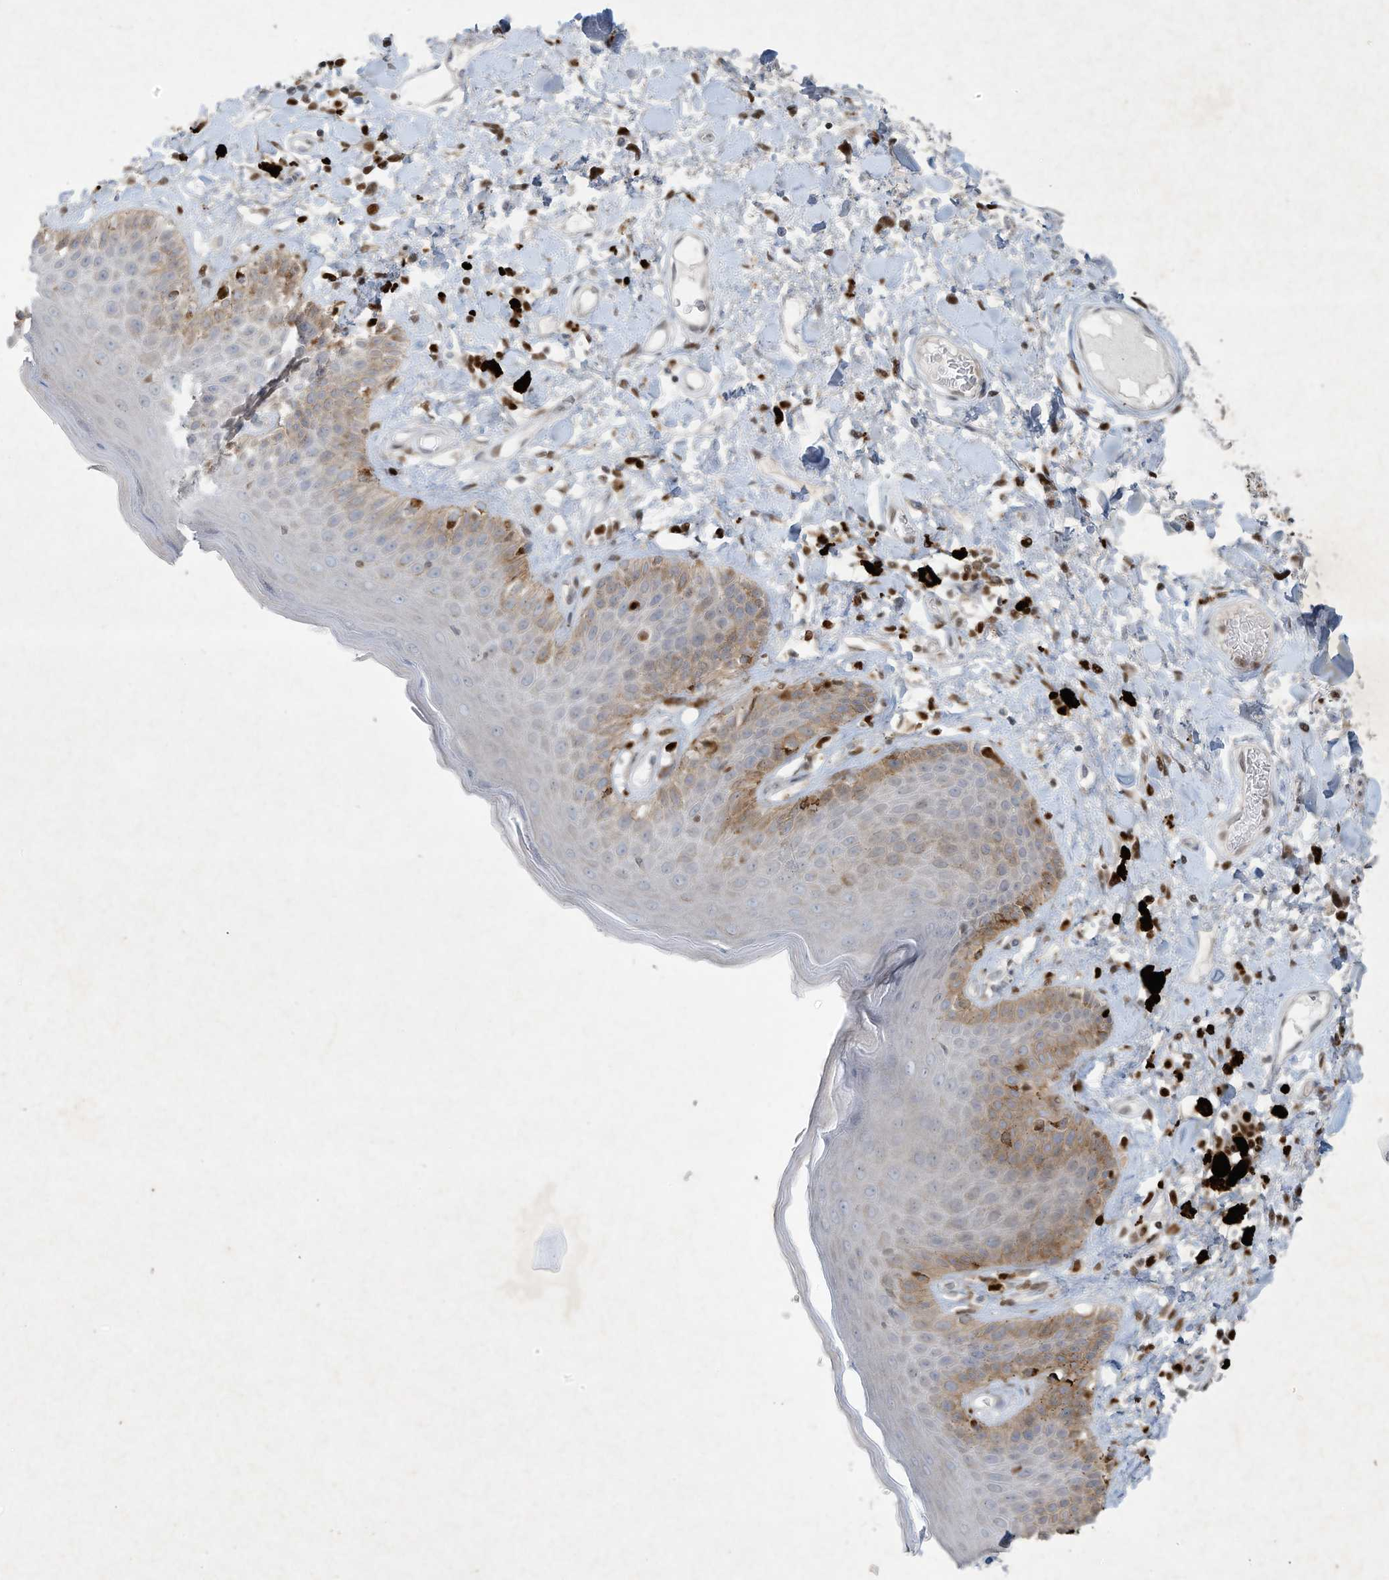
{"staining": {"intensity": "moderate", "quantity": "25%-75%", "location": "cytoplasmic/membranous"}, "tissue": "skin", "cell_type": "Epidermal cells", "image_type": "normal", "snomed": [{"axis": "morphology", "description": "Normal tissue, NOS"}, {"axis": "topography", "description": "Anal"}], "caption": "An image showing moderate cytoplasmic/membranous expression in approximately 25%-75% of epidermal cells in benign skin, as visualized by brown immunohistochemical staining.", "gene": "TUBE1", "patient": {"sex": "female", "age": 78}}